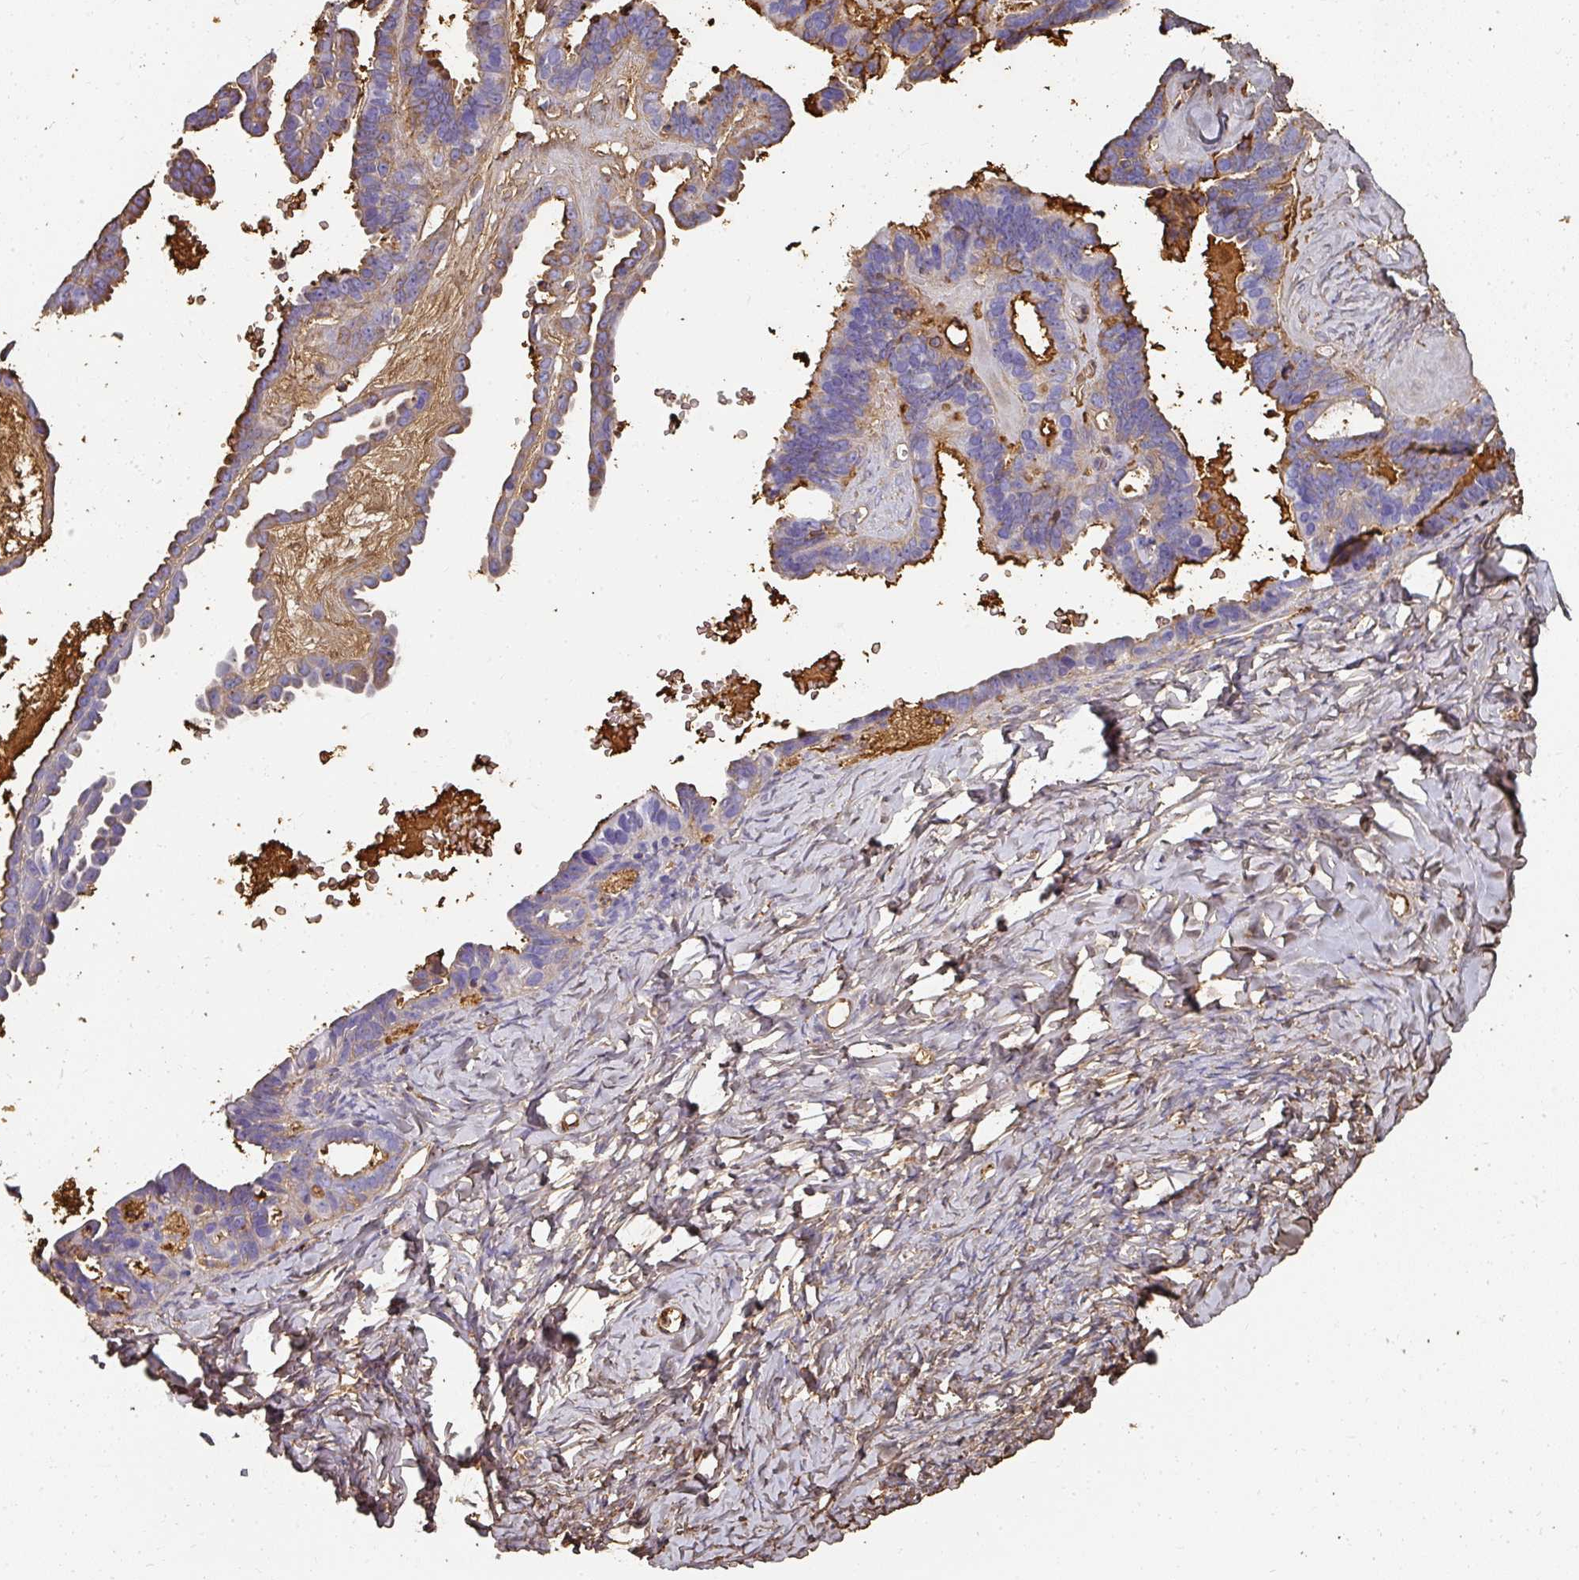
{"staining": {"intensity": "weak", "quantity": "<25%", "location": "cytoplasmic/membranous"}, "tissue": "ovarian cancer", "cell_type": "Tumor cells", "image_type": "cancer", "snomed": [{"axis": "morphology", "description": "Cystadenocarcinoma, serous, NOS"}, {"axis": "topography", "description": "Ovary"}], "caption": "This is an IHC photomicrograph of ovarian serous cystadenocarcinoma. There is no expression in tumor cells.", "gene": "ALB", "patient": {"sex": "female", "age": 69}}